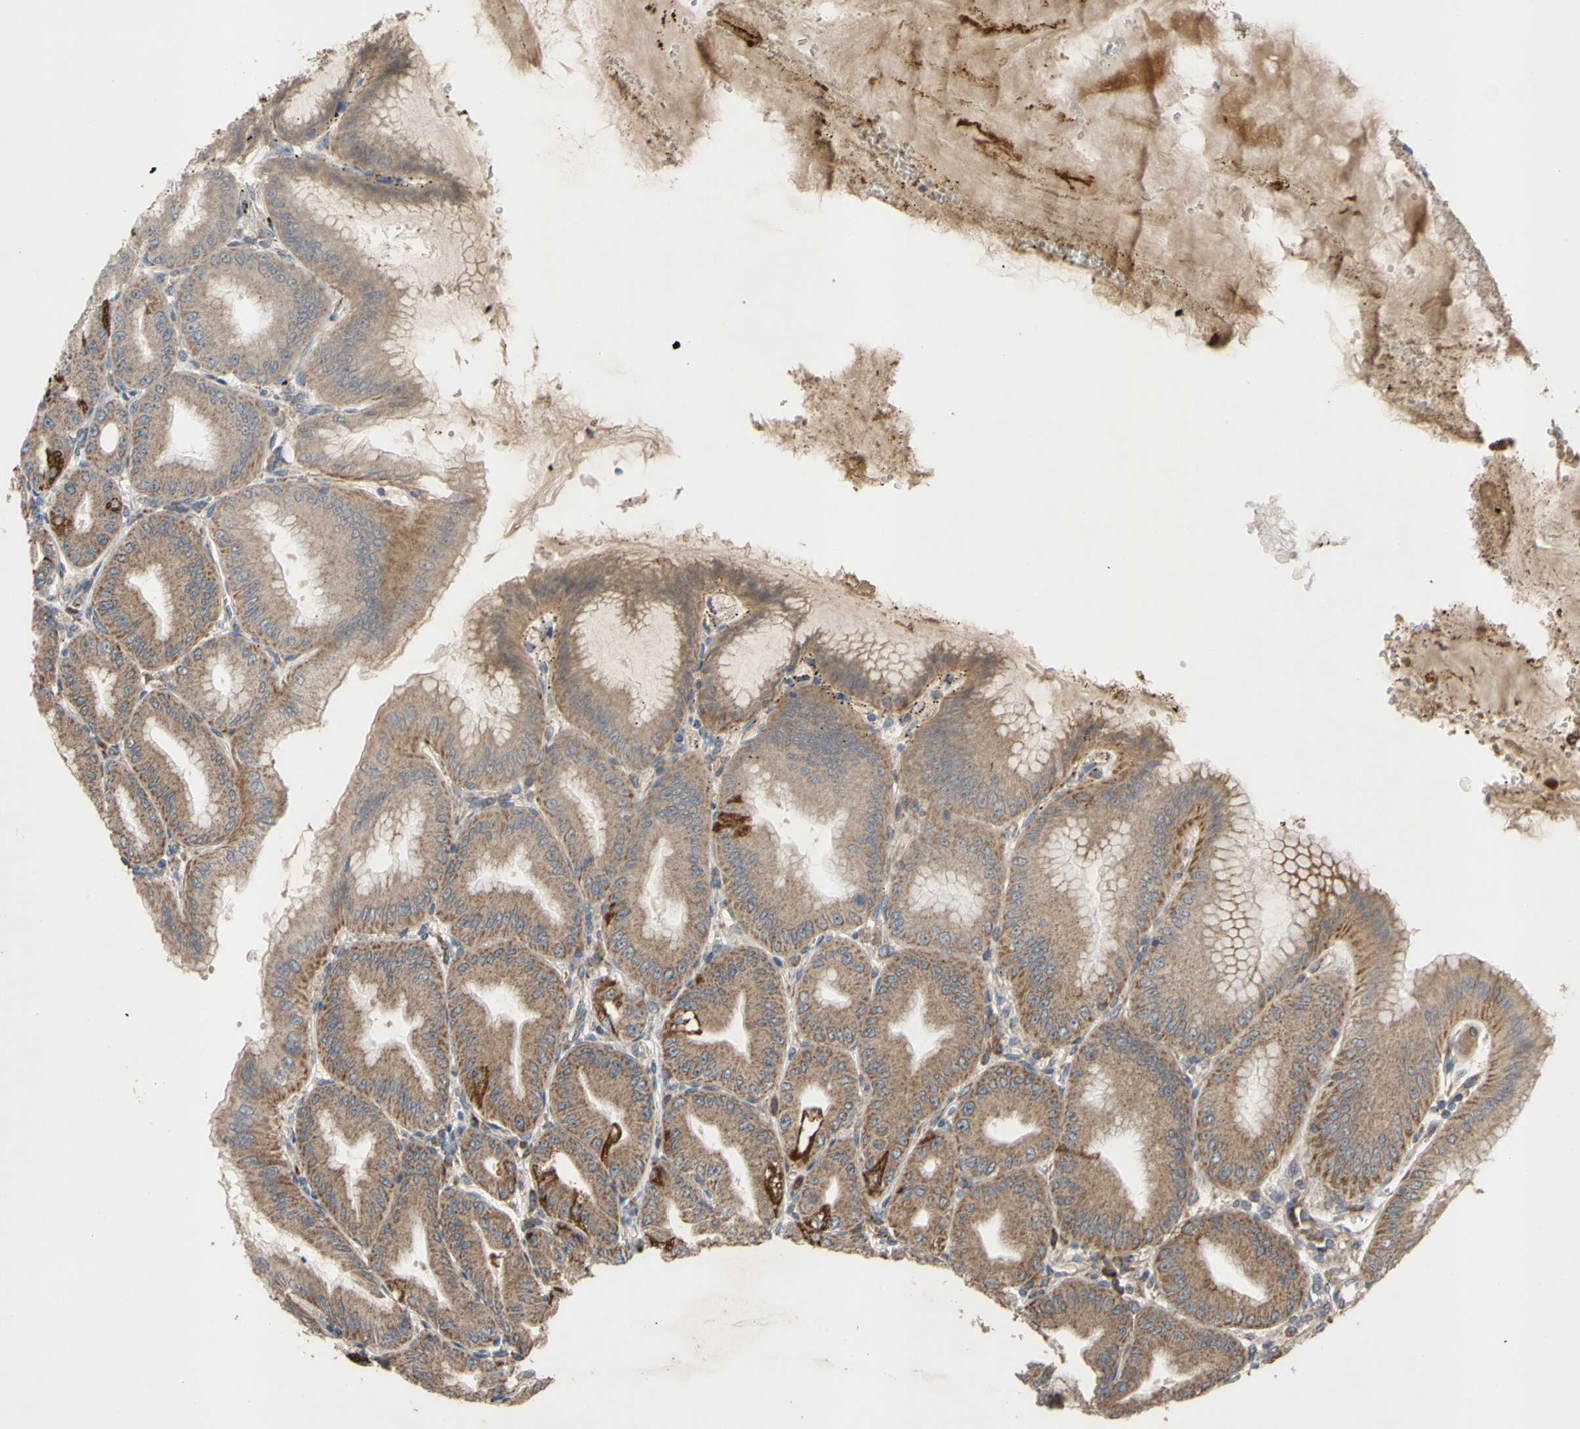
{"staining": {"intensity": "moderate", "quantity": ">75%", "location": "cytoplasmic/membranous"}, "tissue": "stomach", "cell_type": "Glandular cells", "image_type": "normal", "snomed": [{"axis": "morphology", "description": "Normal tissue, NOS"}, {"axis": "topography", "description": "Stomach, lower"}], "caption": "Immunohistochemical staining of unremarkable human stomach demonstrates moderate cytoplasmic/membranous protein positivity in about >75% of glandular cells. (DAB (3,3'-diaminobenzidine) = brown stain, brightfield microscopy at high magnification).", "gene": "CD164", "patient": {"sex": "male", "age": 71}}